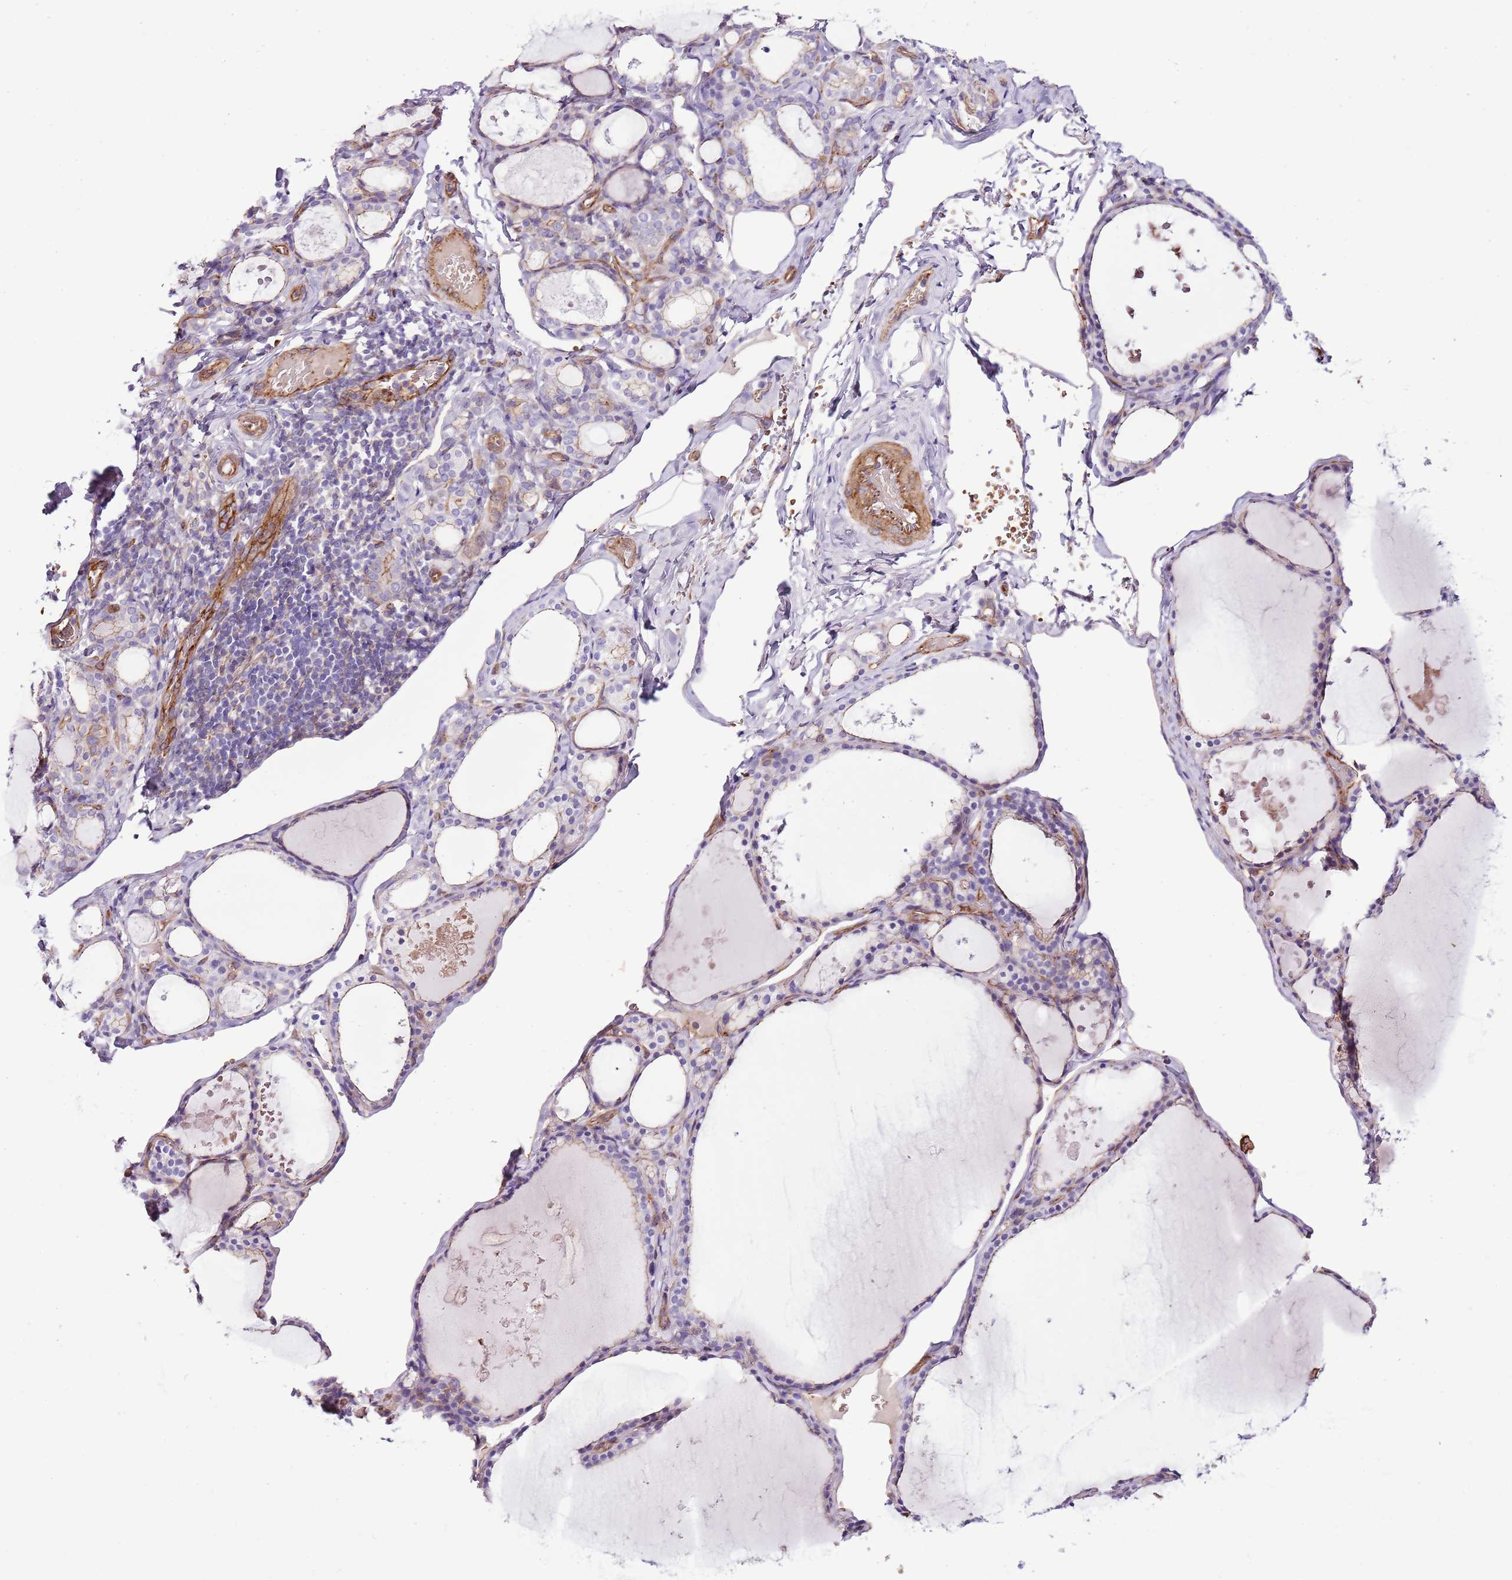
{"staining": {"intensity": "weak", "quantity": "<25%", "location": "cytoplasmic/membranous"}, "tissue": "thyroid gland", "cell_type": "Glandular cells", "image_type": "normal", "snomed": [{"axis": "morphology", "description": "Normal tissue, NOS"}, {"axis": "topography", "description": "Thyroid gland"}], "caption": "The micrograph demonstrates no staining of glandular cells in normal thyroid gland. (DAB (3,3'-diaminobenzidine) IHC, high magnification).", "gene": "GFRAL", "patient": {"sex": "male", "age": 56}}